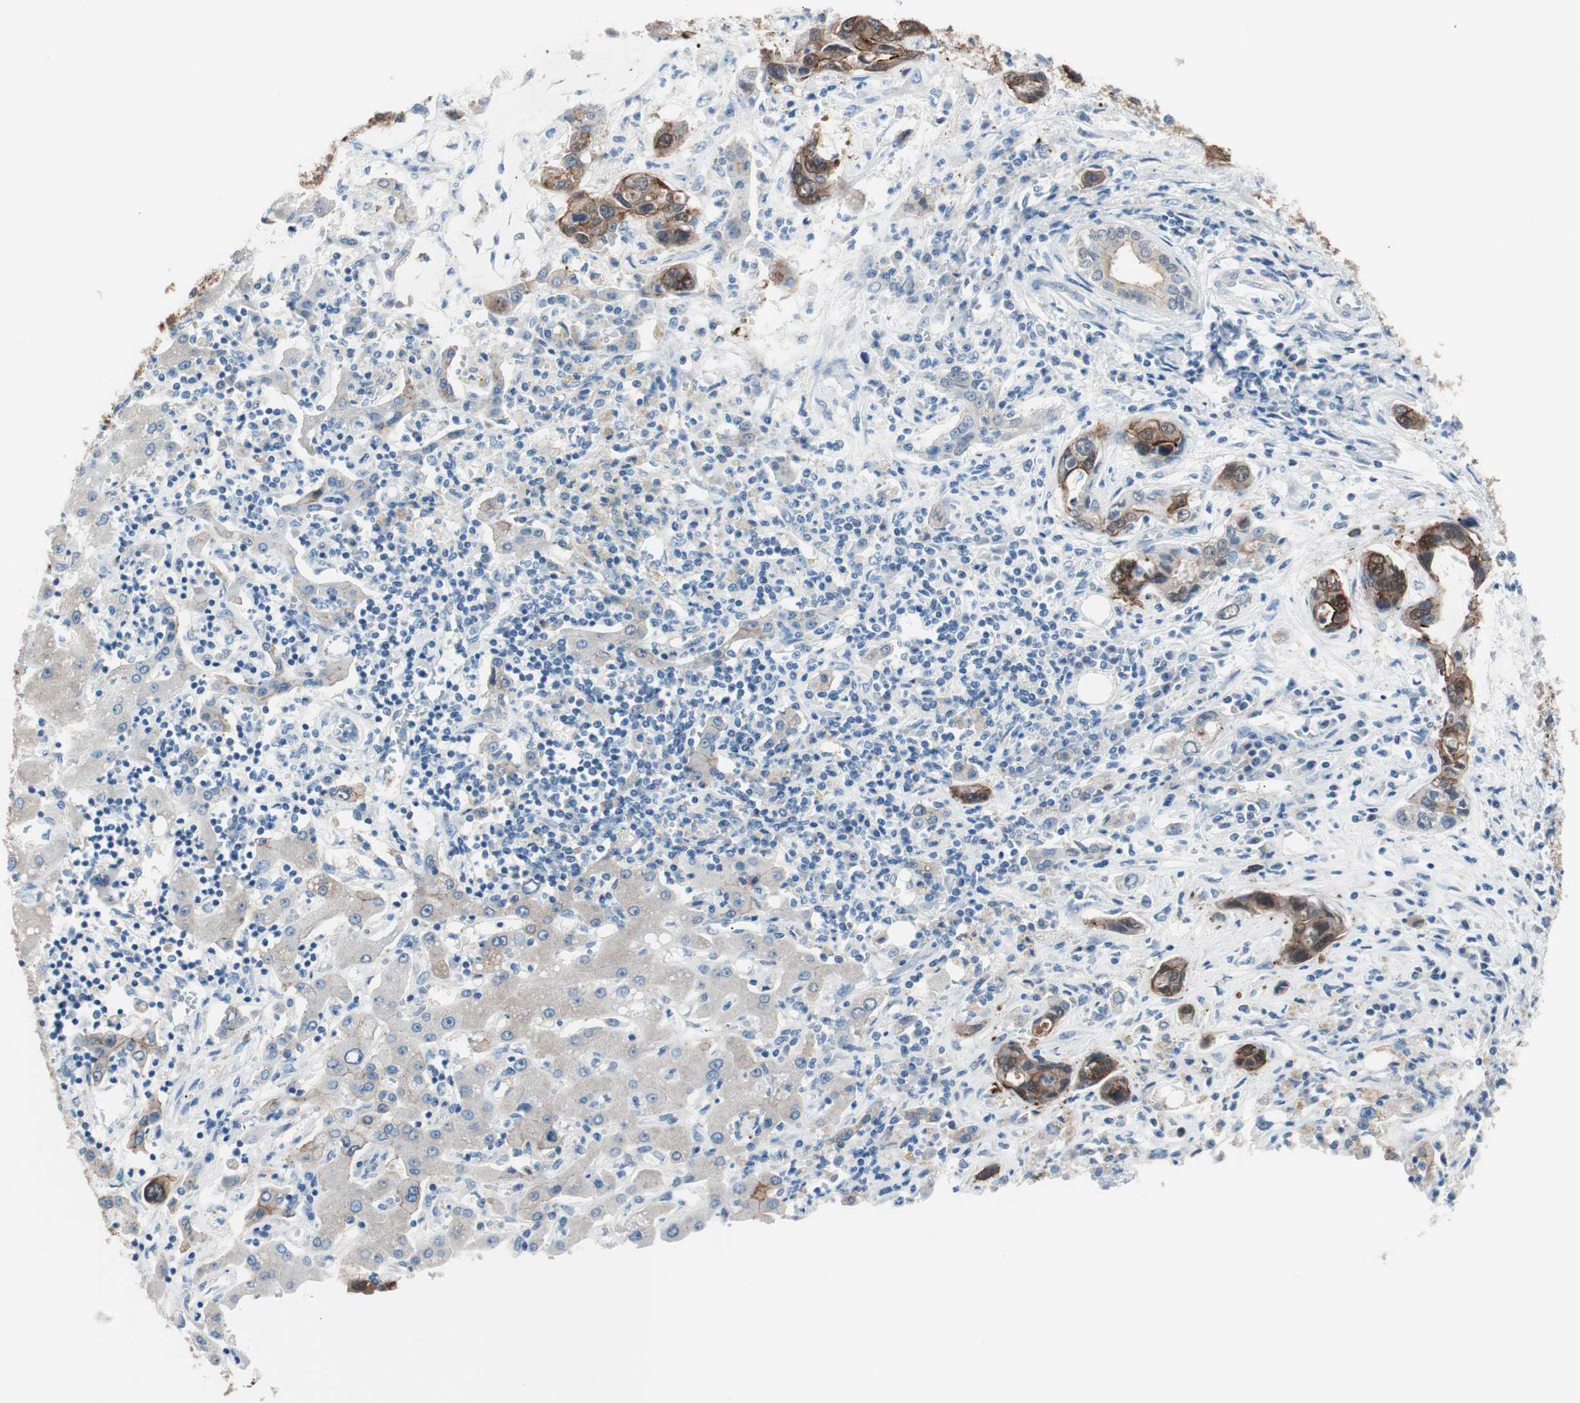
{"staining": {"intensity": "strong", "quantity": ">75%", "location": "cytoplasmic/membranous"}, "tissue": "liver cancer", "cell_type": "Tumor cells", "image_type": "cancer", "snomed": [{"axis": "morphology", "description": "Cholangiocarcinoma"}, {"axis": "topography", "description": "Liver"}], "caption": "Immunohistochemical staining of human liver cancer (cholangiocarcinoma) demonstrates high levels of strong cytoplasmic/membranous protein expression in approximately >75% of tumor cells.", "gene": "VIL1", "patient": {"sex": "female", "age": 65}}